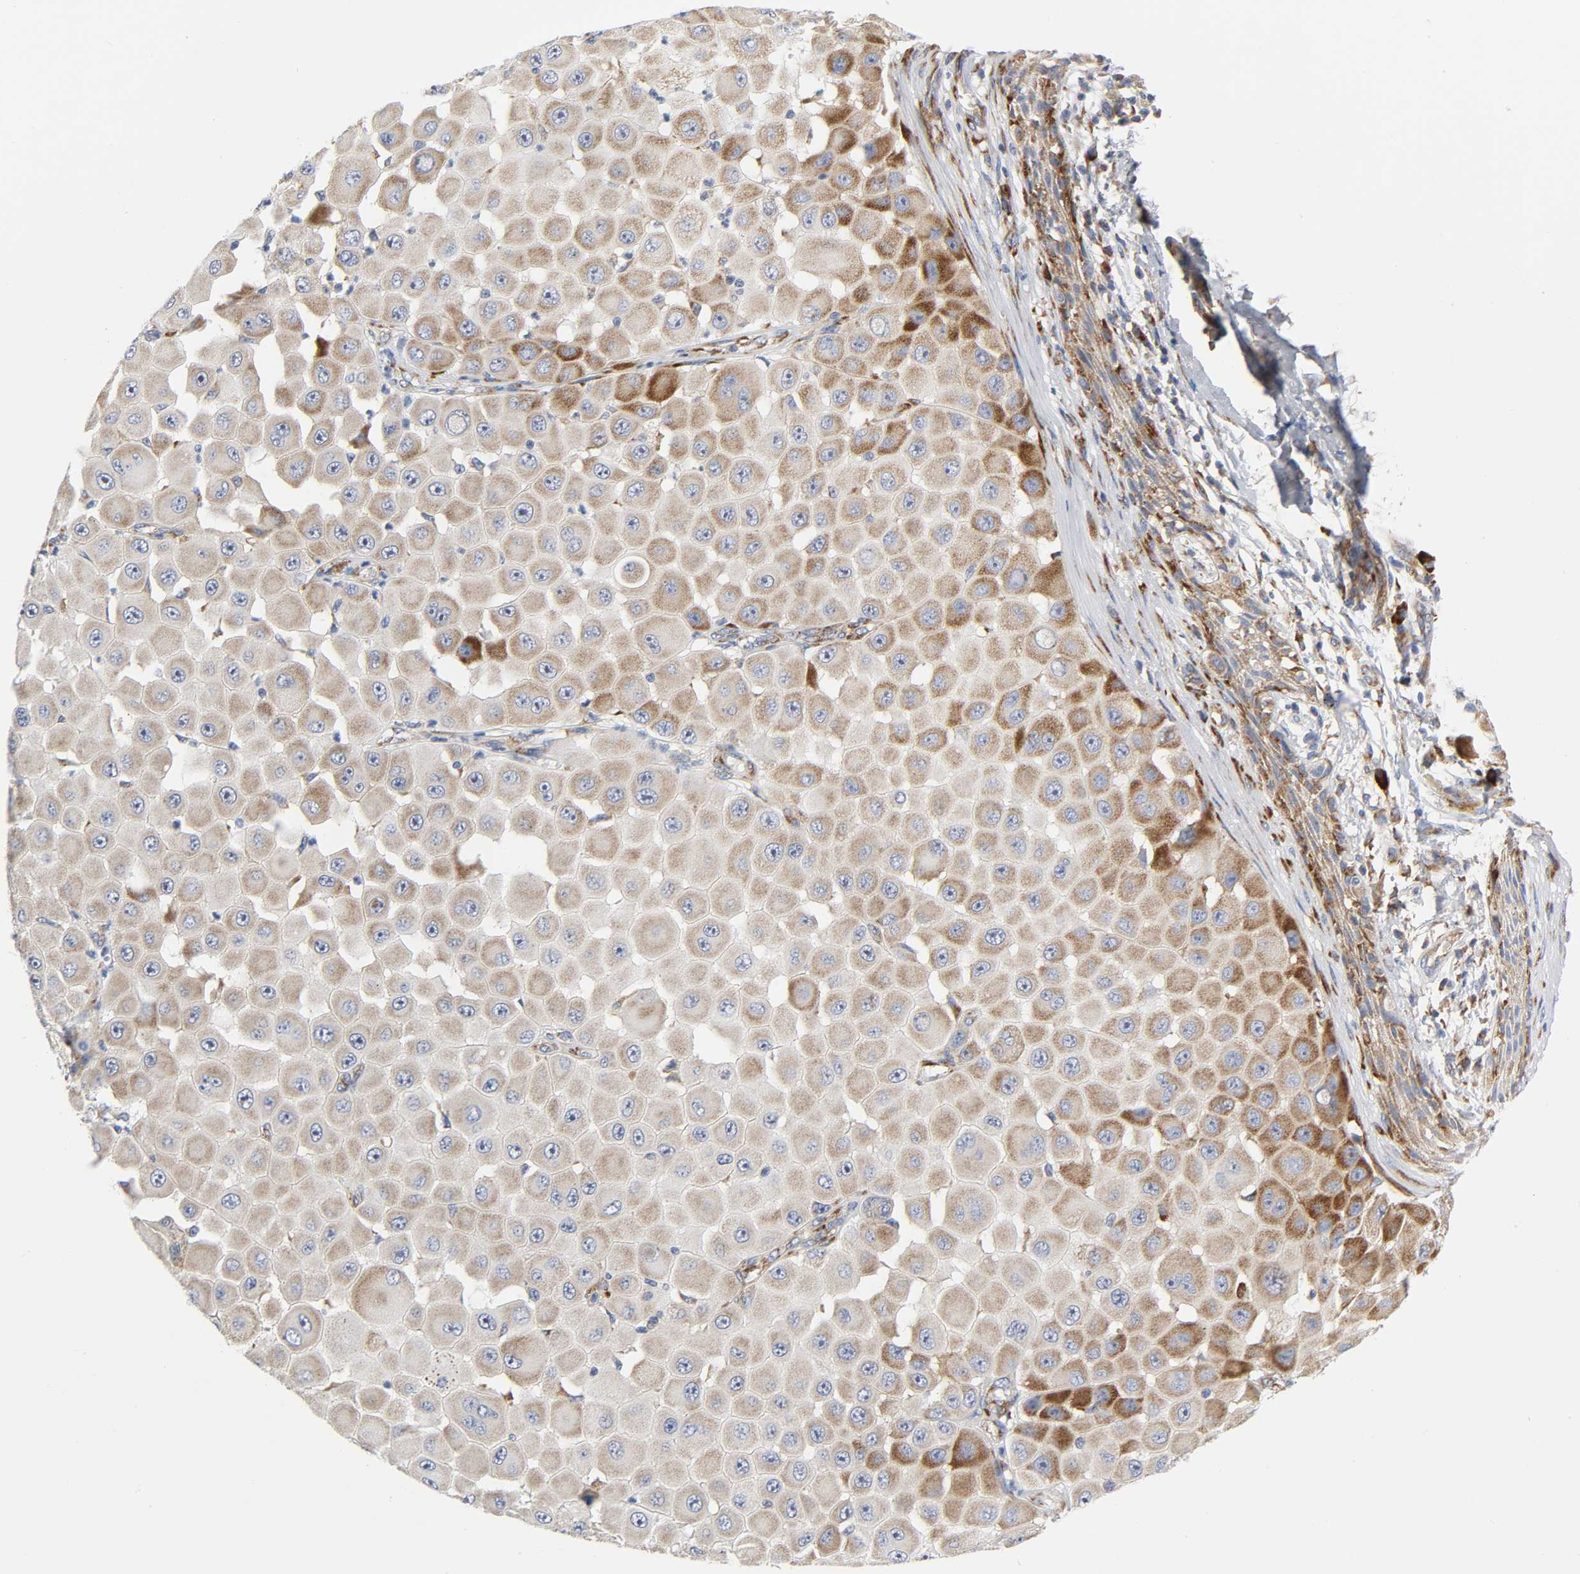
{"staining": {"intensity": "moderate", "quantity": ">75%", "location": "cytoplasmic/membranous"}, "tissue": "melanoma", "cell_type": "Tumor cells", "image_type": "cancer", "snomed": [{"axis": "morphology", "description": "Malignant melanoma, NOS"}, {"axis": "topography", "description": "Skin"}], "caption": "Human melanoma stained for a protein (brown) shows moderate cytoplasmic/membranous positive staining in about >75% of tumor cells.", "gene": "REL", "patient": {"sex": "female", "age": 81}}